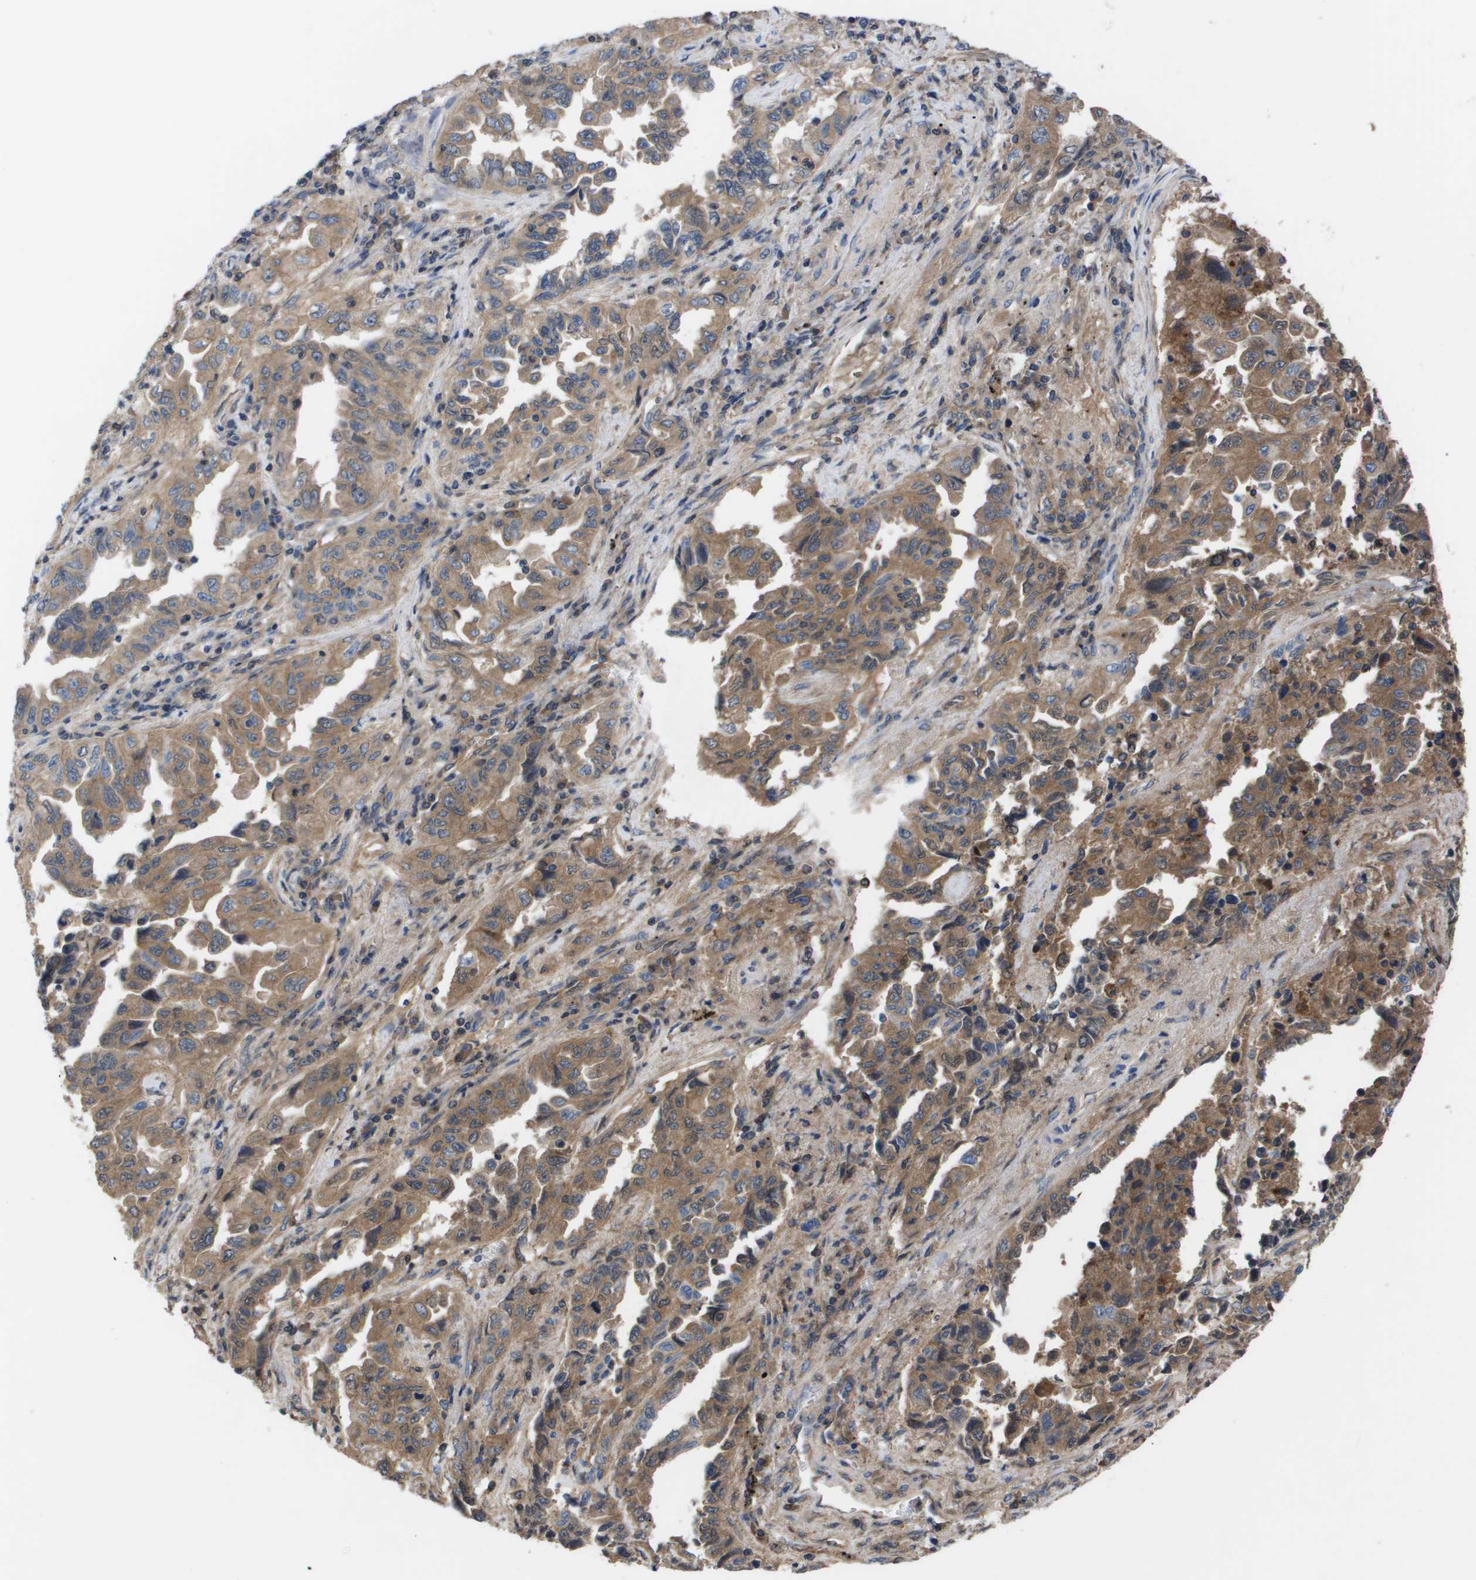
{"staining": {"intensity": "moderate", "quantity": ">75%", "location": "cytoplasmic/membranous"}, "tissue": "lung cancer", "cell_type": "Tumor cells", "image_type": "cancer", "snomed": [{"axis": "morphology", "description": "Adenocarcinoma, NOS"}, {"axis": "topography", "description": "Lung"}], "caption": "Lung adenocarcinoma stained with immunohistochemistry (IHC) exhibits moderate cytoplasmic/membranous positivity in about >75% of tumor cells. (IHC, brightfield microscopy, high magnification).", "gene": "SERPINA6", "patient": {"sex": "female", "age": 51}}